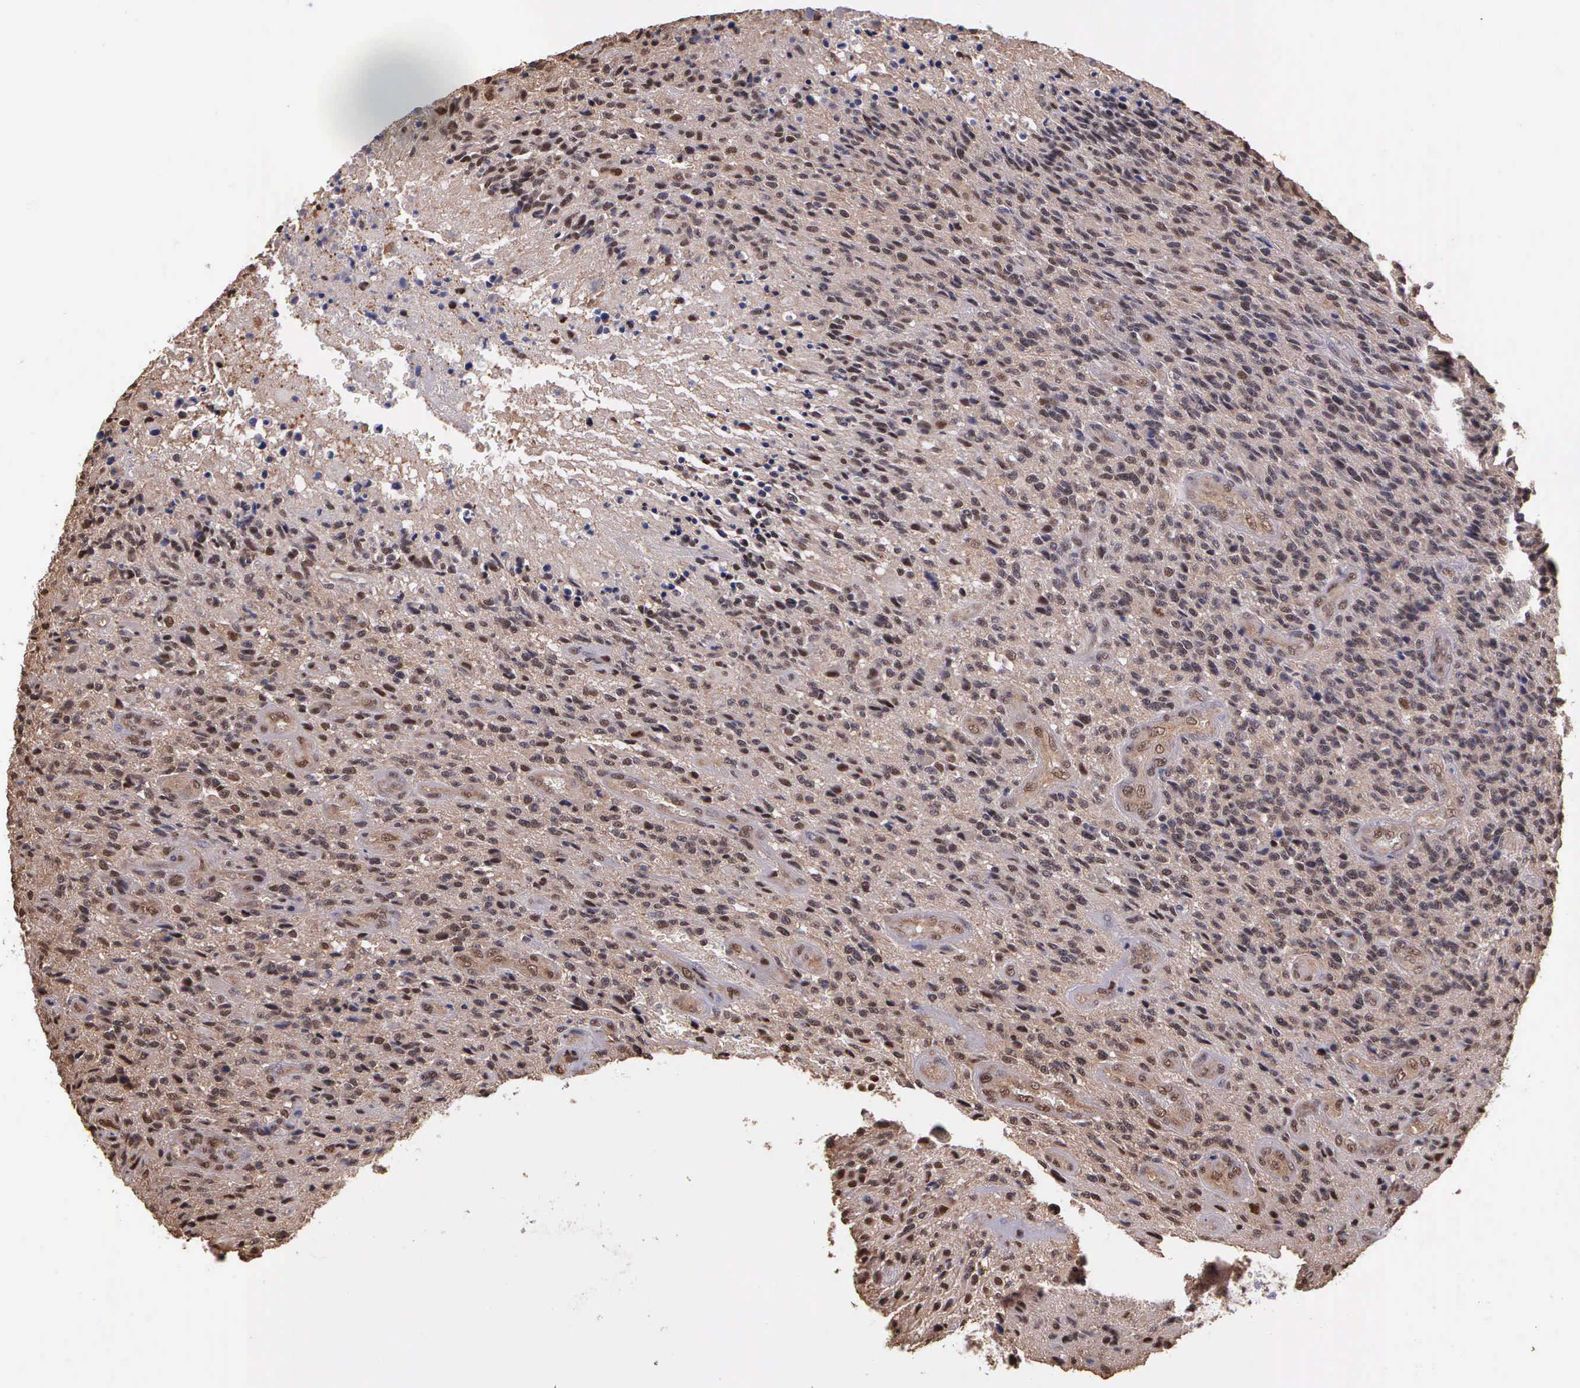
{"staining": {"intensity": "weak", "quantity": "25%-75%", "location": "cytoplasmic/membranous,nuclear"}, "tissue": "glioma", "cell_type": "Tumor cells", "image_type": "cancer", "snomed": [{"axis": "morphology", "description": "Glioma, malignant, High grade"}, {"axis": "topography", "description": "Brain"}], "caption": "Brown immunohistochemical staining in glioma displays weak cytoplasmic/membranous and nuclear staining in approximately 25%-75% of tumor cells.", "gene": "PSMC1", "patient": {"sex": "male", "age": 36}}